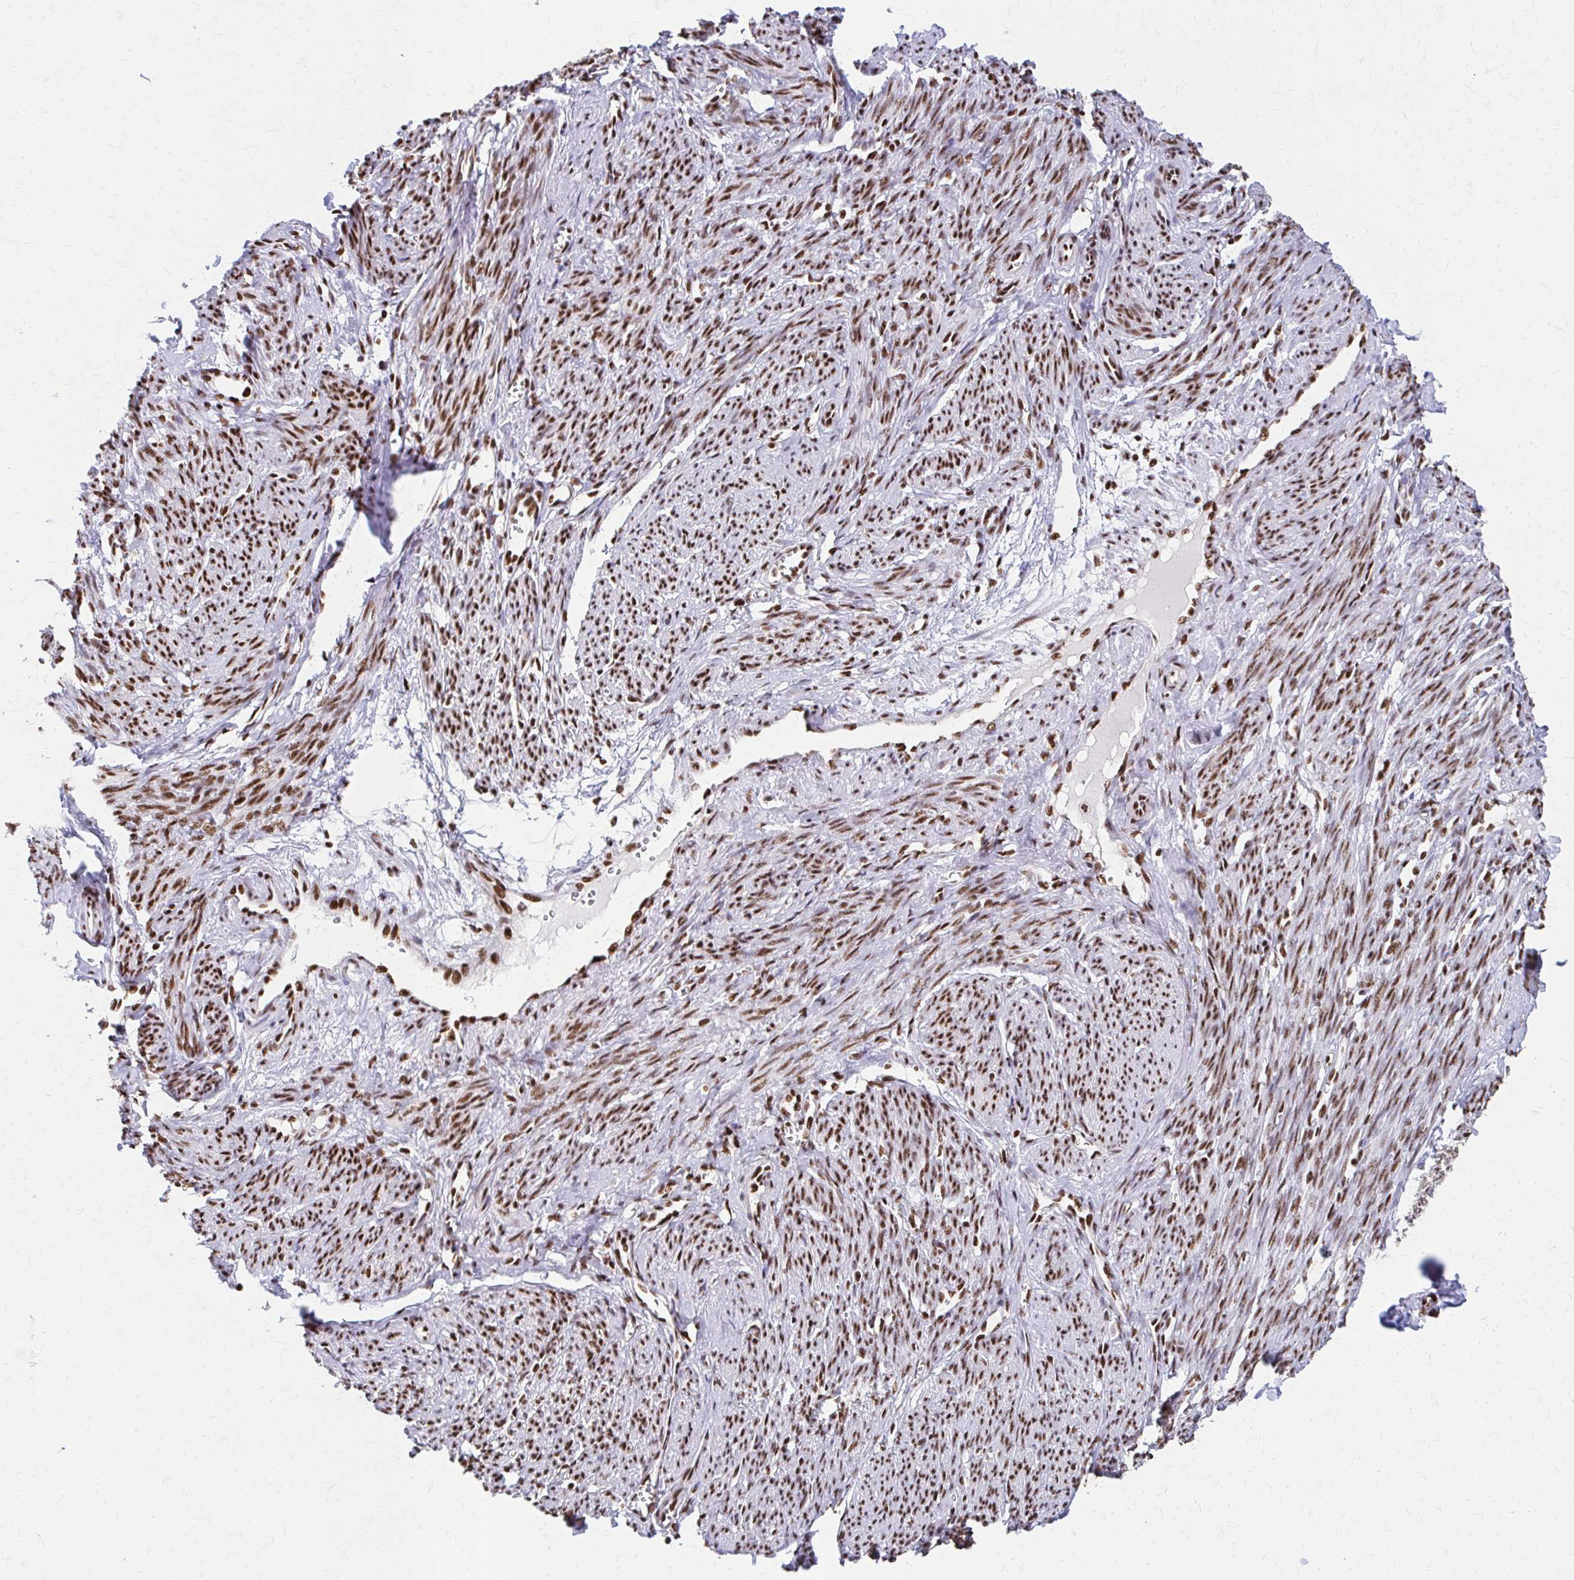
{"staining": {"intensity": "strong", "quantity": ">75%", "location": "nuclear"}, "tissue": "smooth muscle", "cell_type": "Smooth muscle cells", "image_type": "normal", "snomed": [{"axis": "morphology", "description": "Normal tissue, NOS"}, {"axis": "topography", "description": "Smooth muscle"}], "caption": "The image reveals staining of benign smooth muscle, revealing strong nuclear protein expression (brown color) within smooth muscle cells. Using DAB (brown) and hematoxylin (blue) stains, captured at high magnification using brightfield microscopy.", "gene": "CNKSR3", "patient": {"sex": "female", "age": 65}}